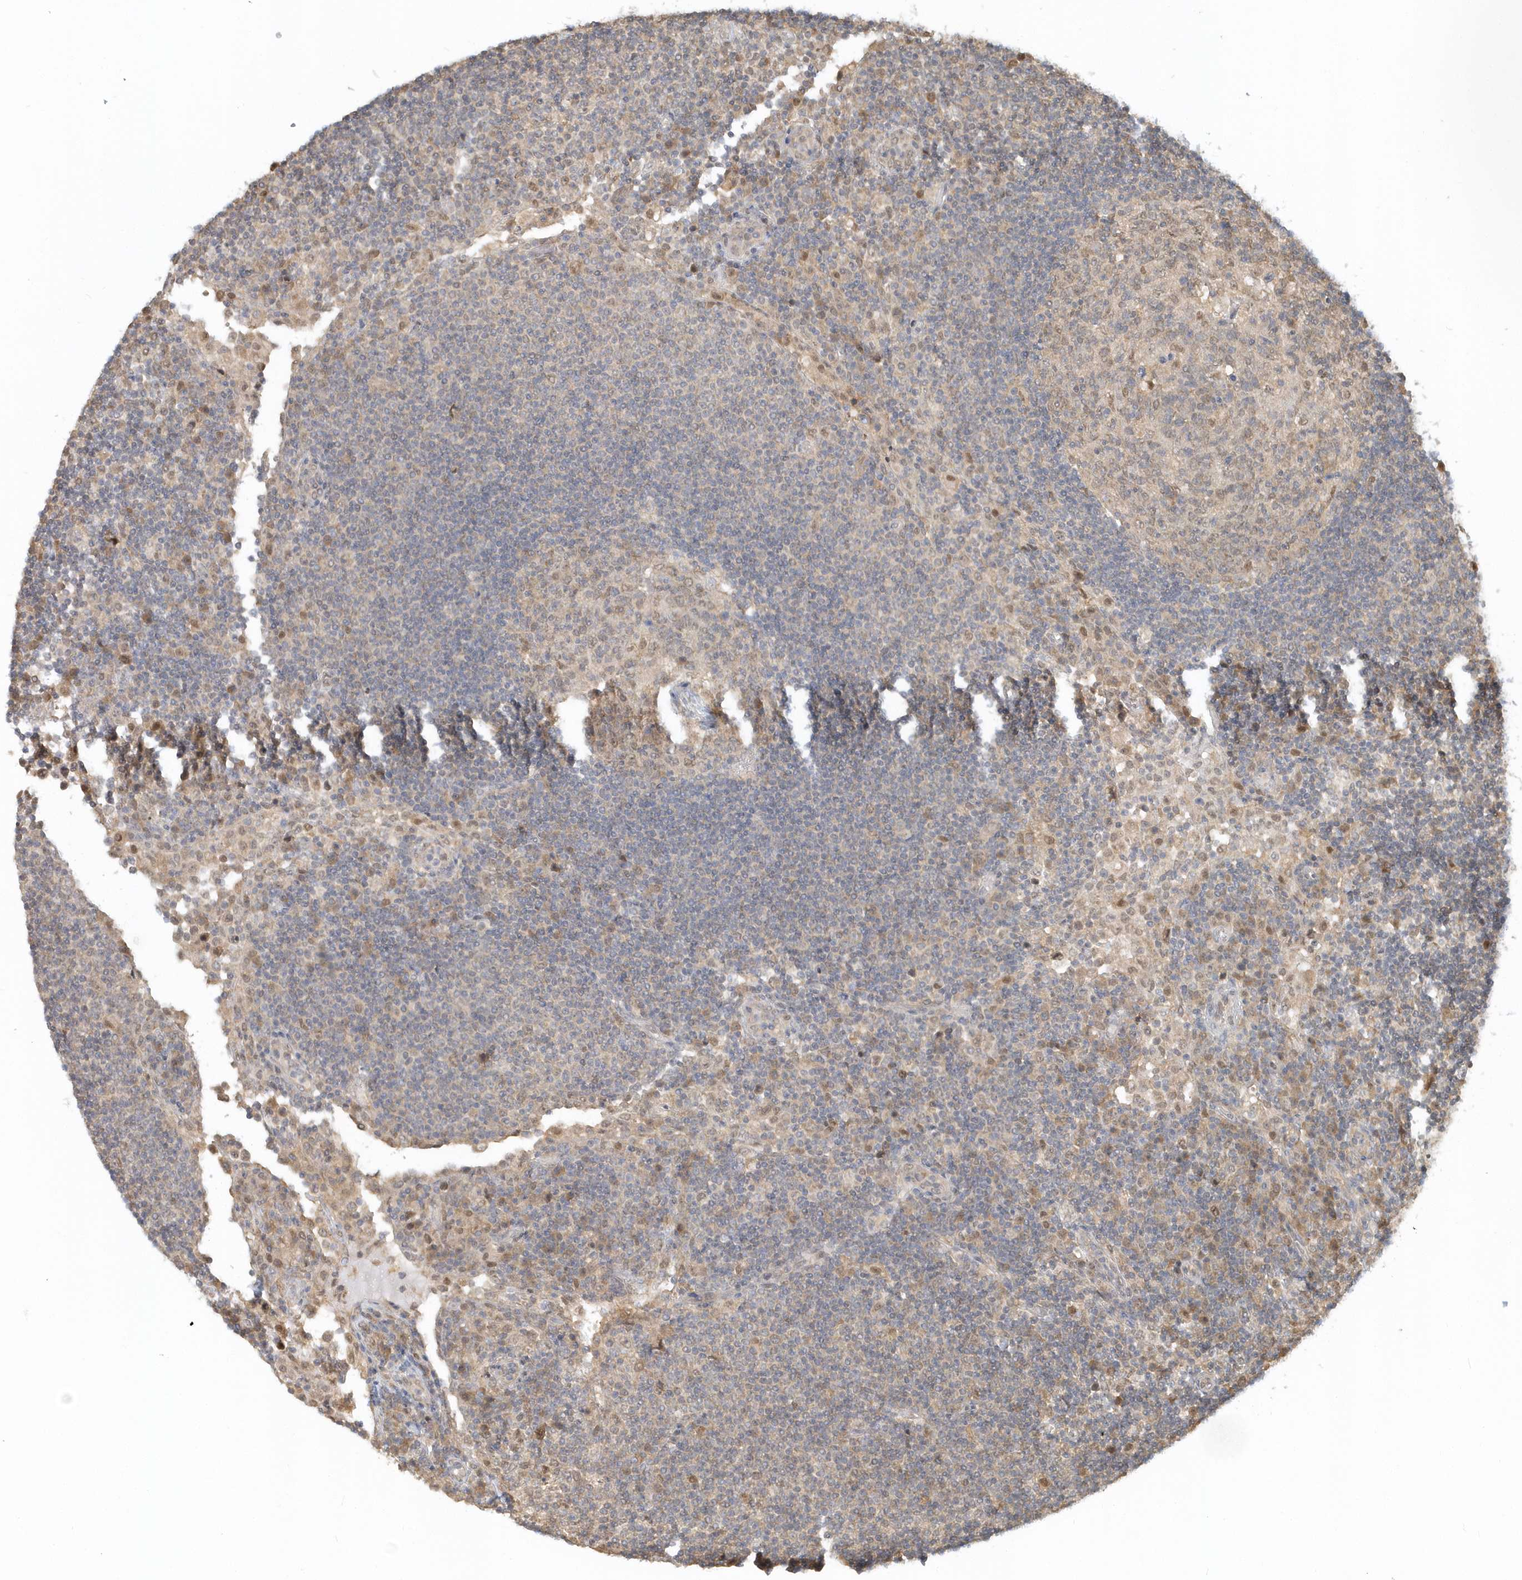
{"staining": {"intensity": "weak", "quantity": "25%-75%", "location": "nuclear"}, "tissue": "lymph node", "cell_type": "Germinal center cells", "image_type": "normal", "snomed": [{"axis": "morphology", "description": "Normal tissue, NOS"}, {"axis": "topography", "description": "Lymph node"}], "caption": "The micrograph reveals a brown stain indicating the presence of a protein in the nuclear of germinal center cells in lymph node.", "gene": "PSMD6", "patient": {"sex": "female", "age": 53}}